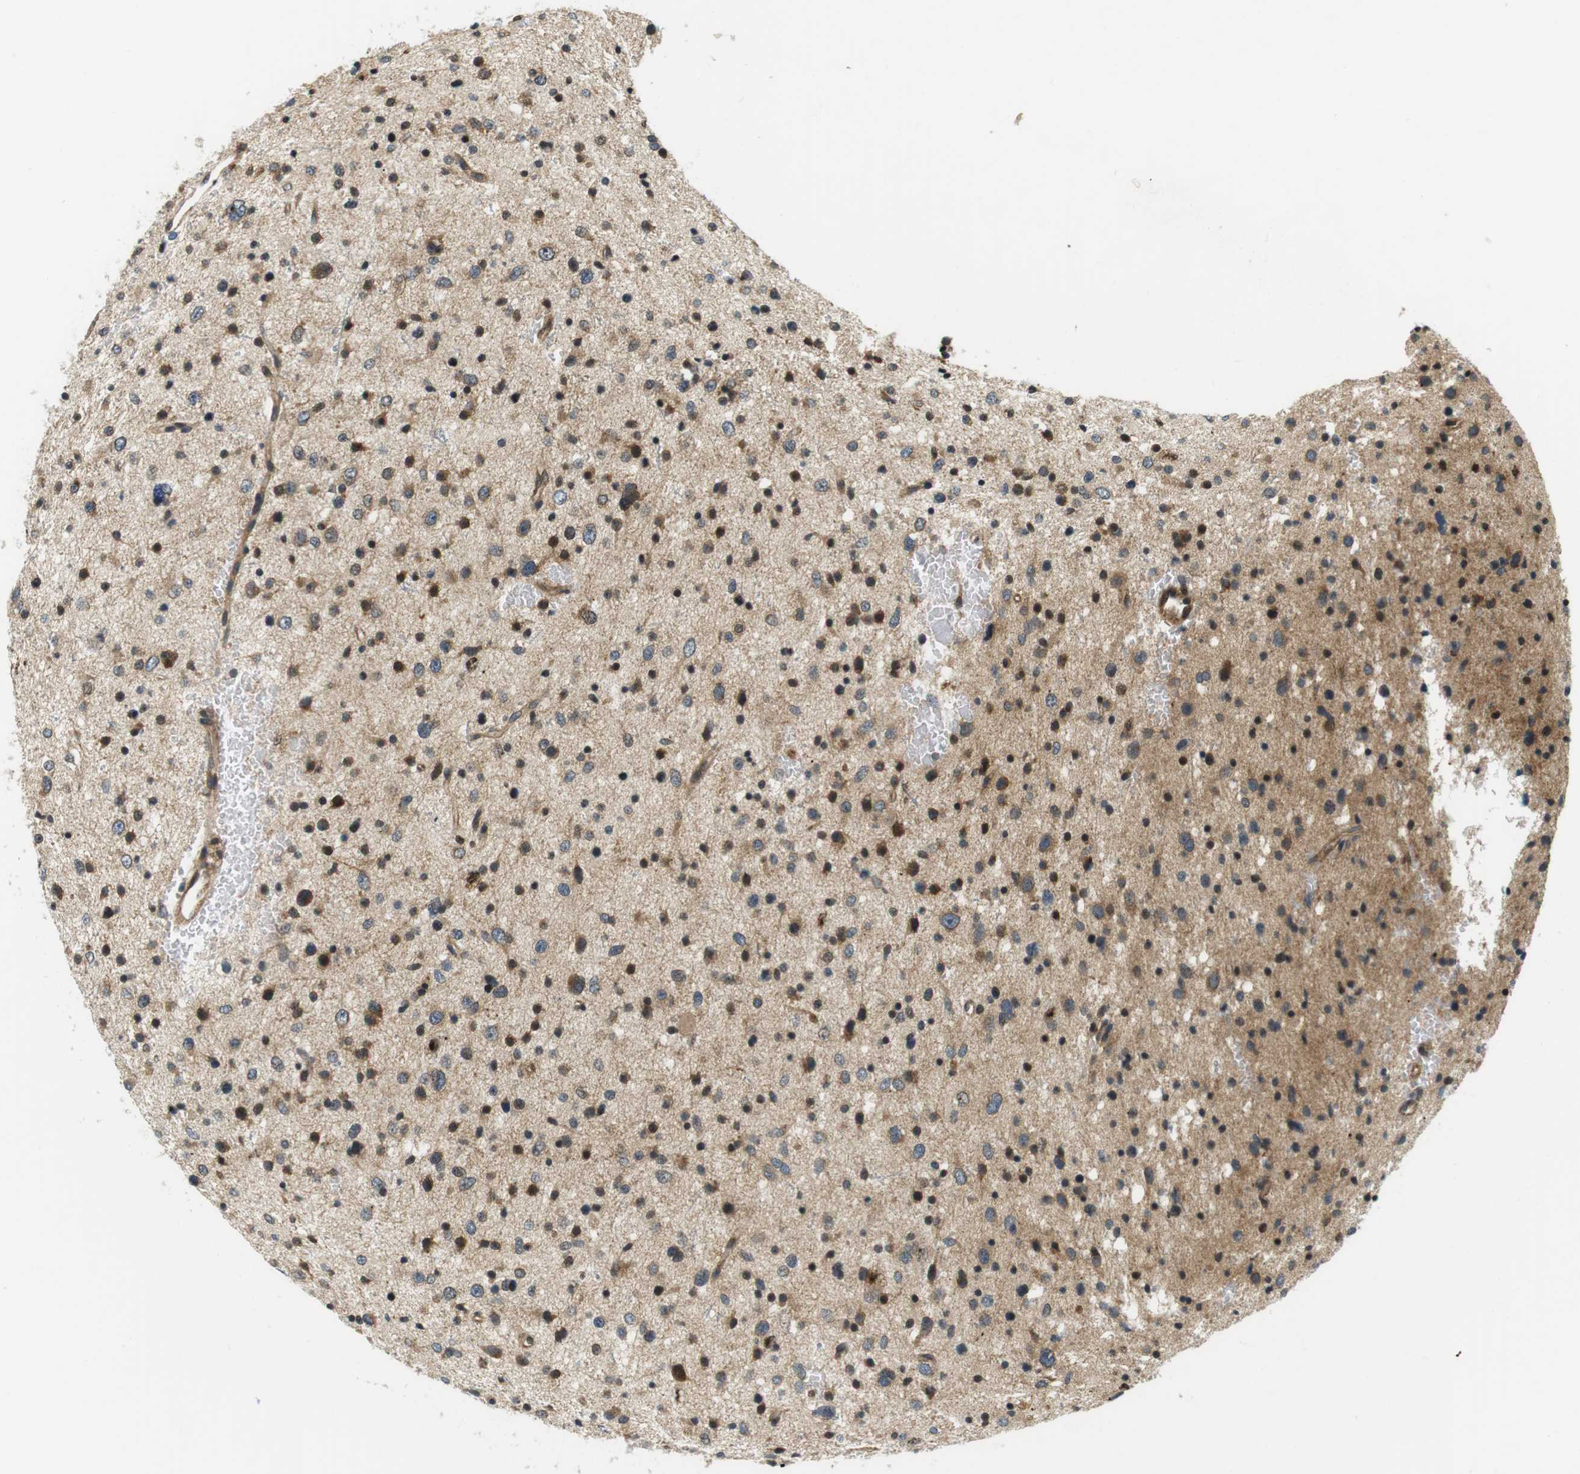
{"staining": {"intensity": "moderate", "quantity": ">75%", "location": "cytoplasmic/membranous,nuclear"}, "tissue": "glioma", "cell_type": "Tumor cells", "image_type": "cancer", "snomed": [{"axis": "morphology", "description": "Glioma, malignant, Low grade"}, {"axis": "topography", "description": "Brain"}], "caption": "Glioma stained for a protein reveals moderate cytoplasmic/membranous and nuclear positivity in tumor cells.", "gene": "CSNK2B", "patient": {"sex": "female", "age": 37}}